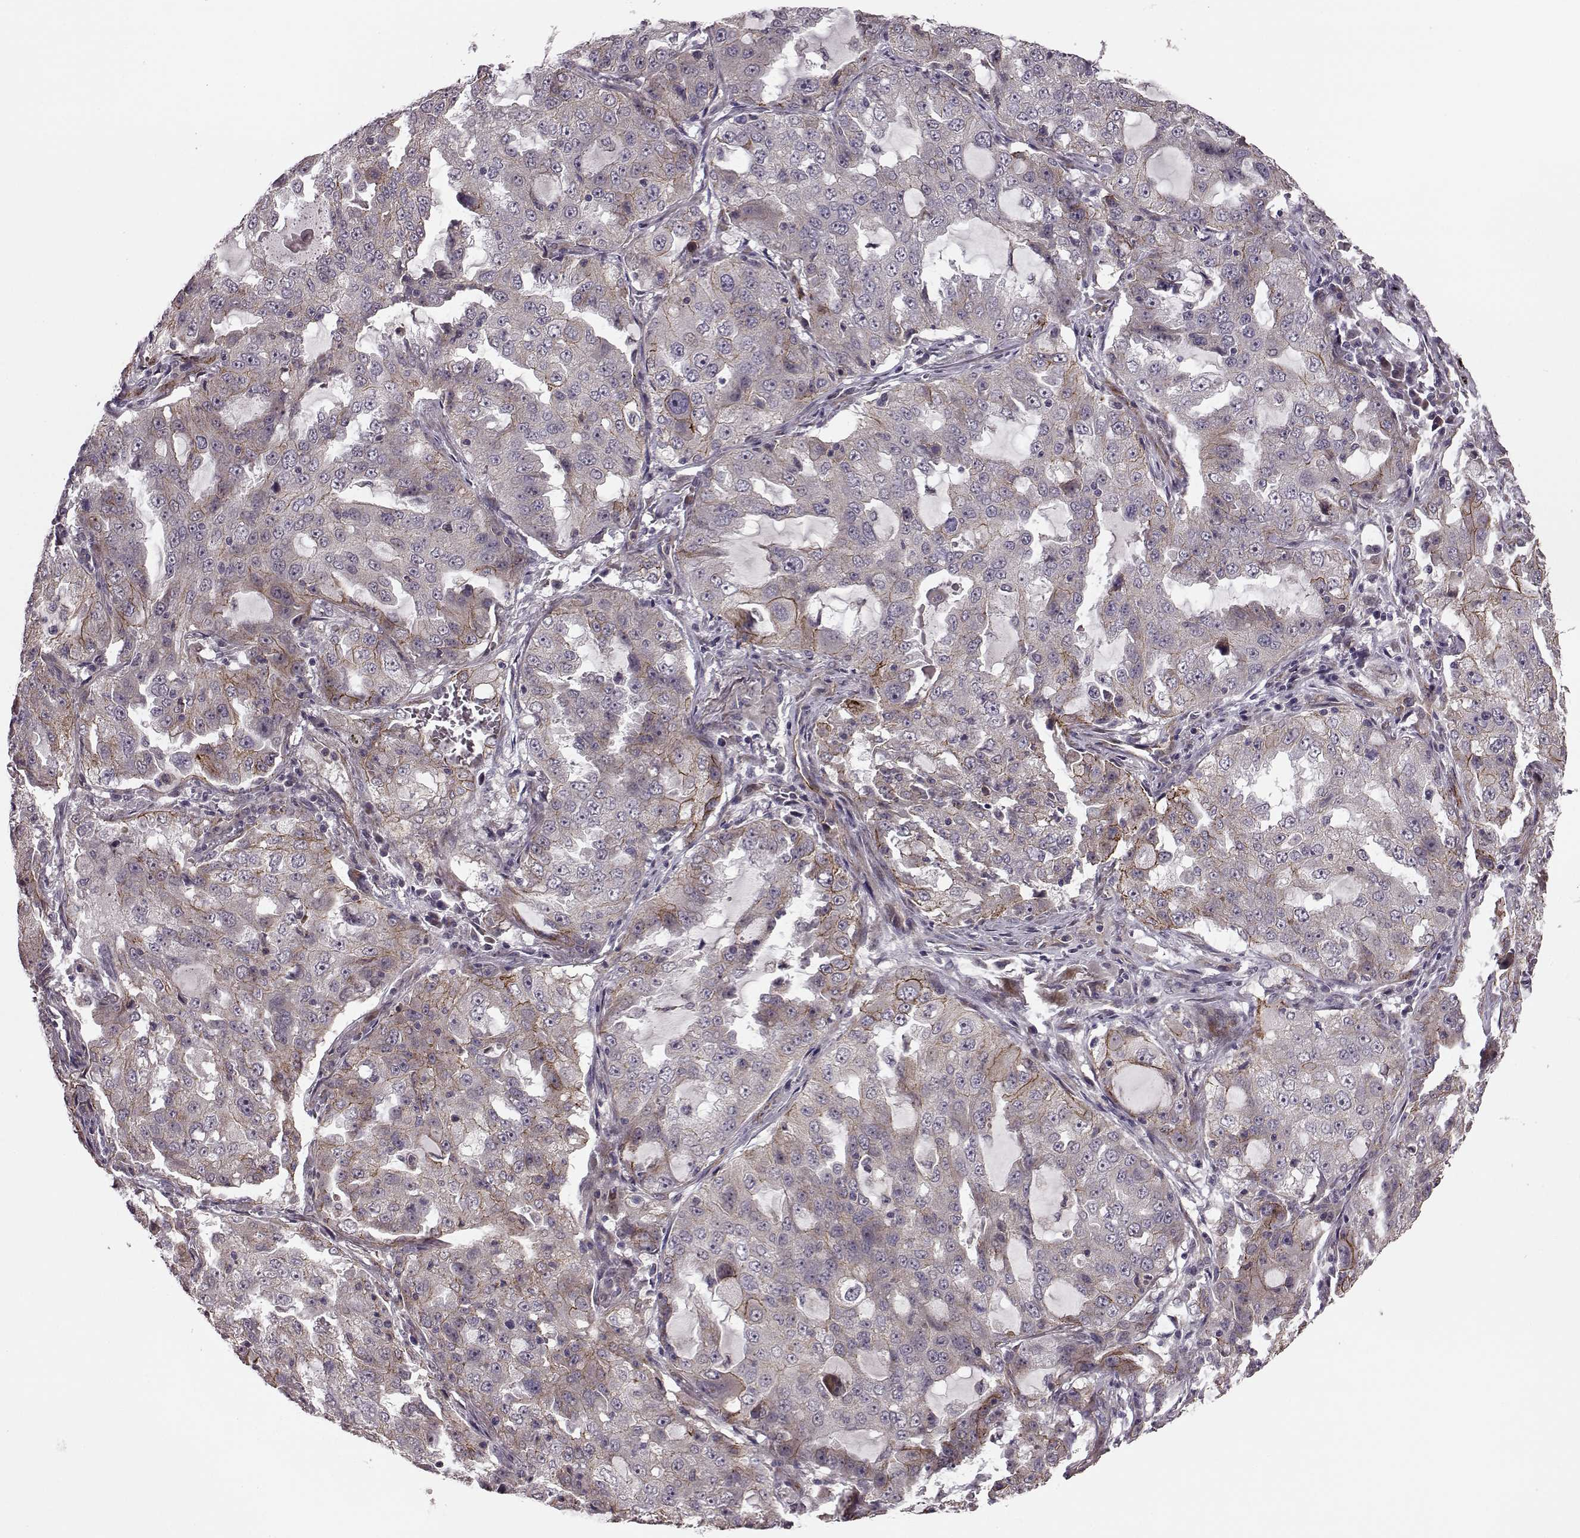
{"staining": {"intensity": "strong", "quantity": "<25%", "location": "cytoplasmic/membranous"}, "tissue": "lung cancer", "cell_type": "Tumor cells", "image_type": "cancer", "snomed": [{"axis": "morphology", "description": "Adenocarcinoma, NOS"}, {"axis": "topography", "description": "Lung"}], "caption": "Immunohistochemistry (IHC) of lung adenocarcinoma demonstrates medium levels of strong cytoplasmic/membranous staining in approximately <25% of tumor cells.", "gene": "SYNPO", "patient": {"sex": "female", "age": 61}}